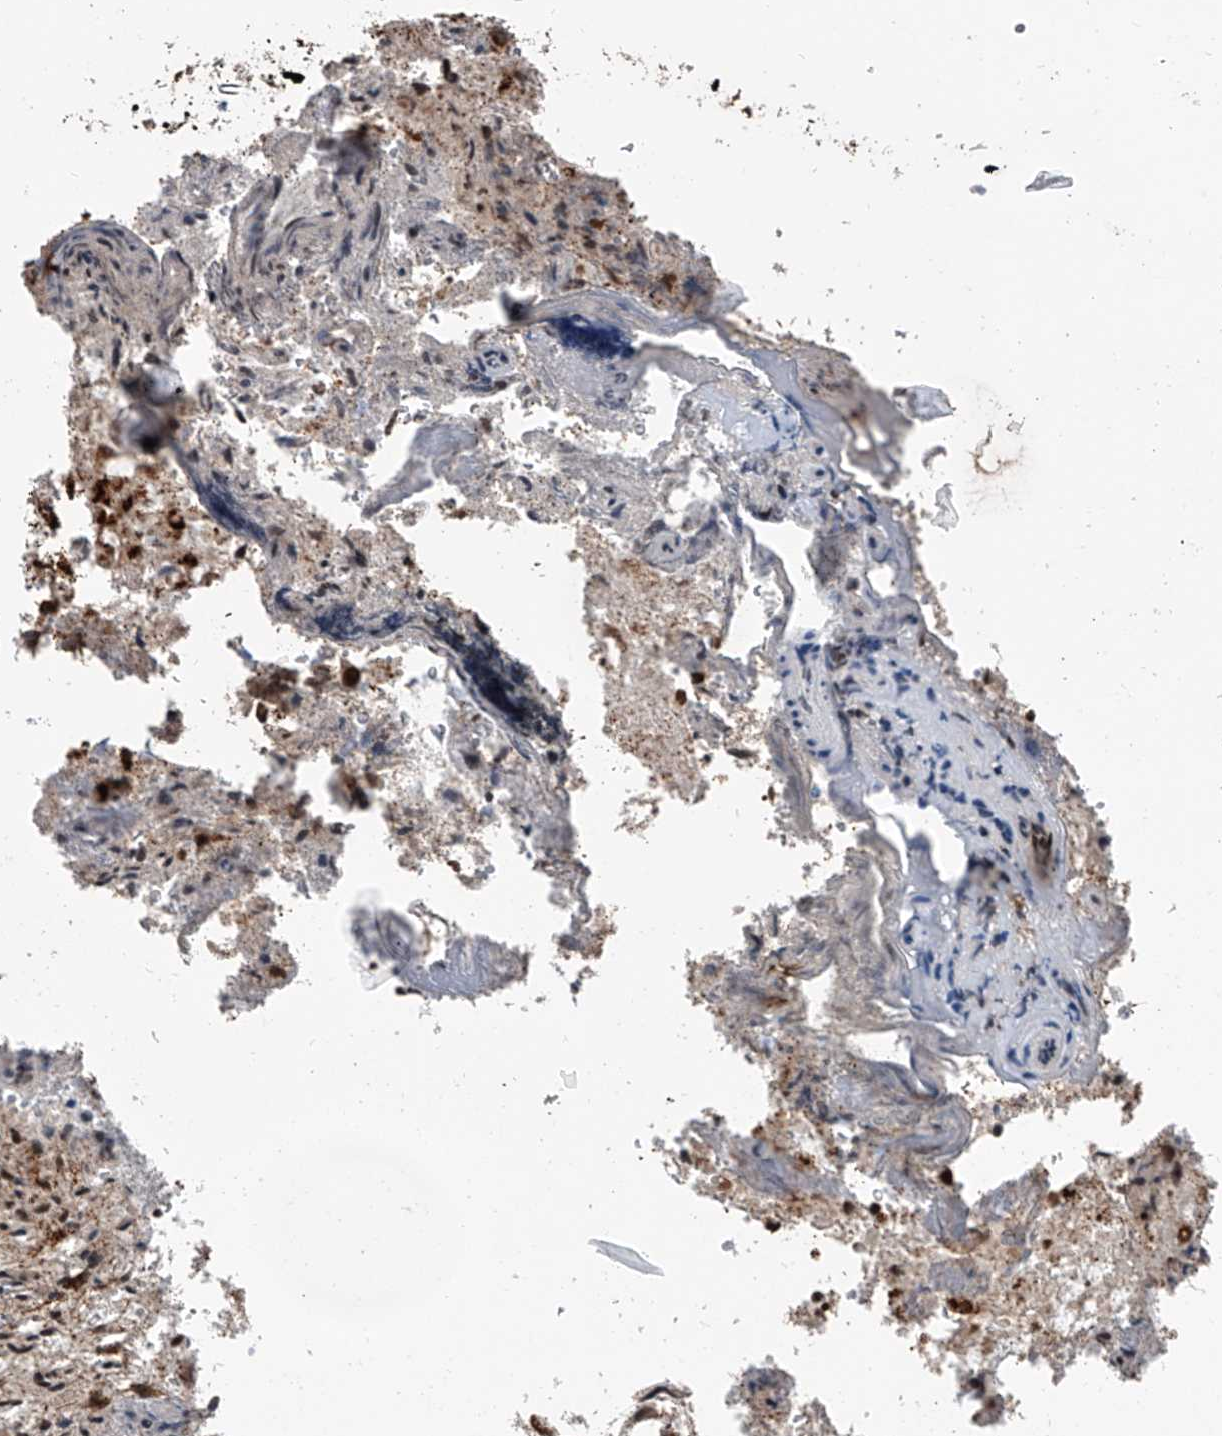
{"staining": {"intensity": "moderate", "quantity": ">75%", "location": "nuclear"}, "tissue": "glioma", "cell_type": "Tumor cells", "image_type": "cancer", "snomed": [{"axis": "morphology", "description": "Glioma, malignant, High grade"}, {"axis": "topography", "description": "Brain"}], "caption": "Protein staining demonstrates moderate nuclear positivity in about >75% of tumor cells in glioma.", "gene": "FKBP5", "patient": {"sex": "female", "age": 57}}